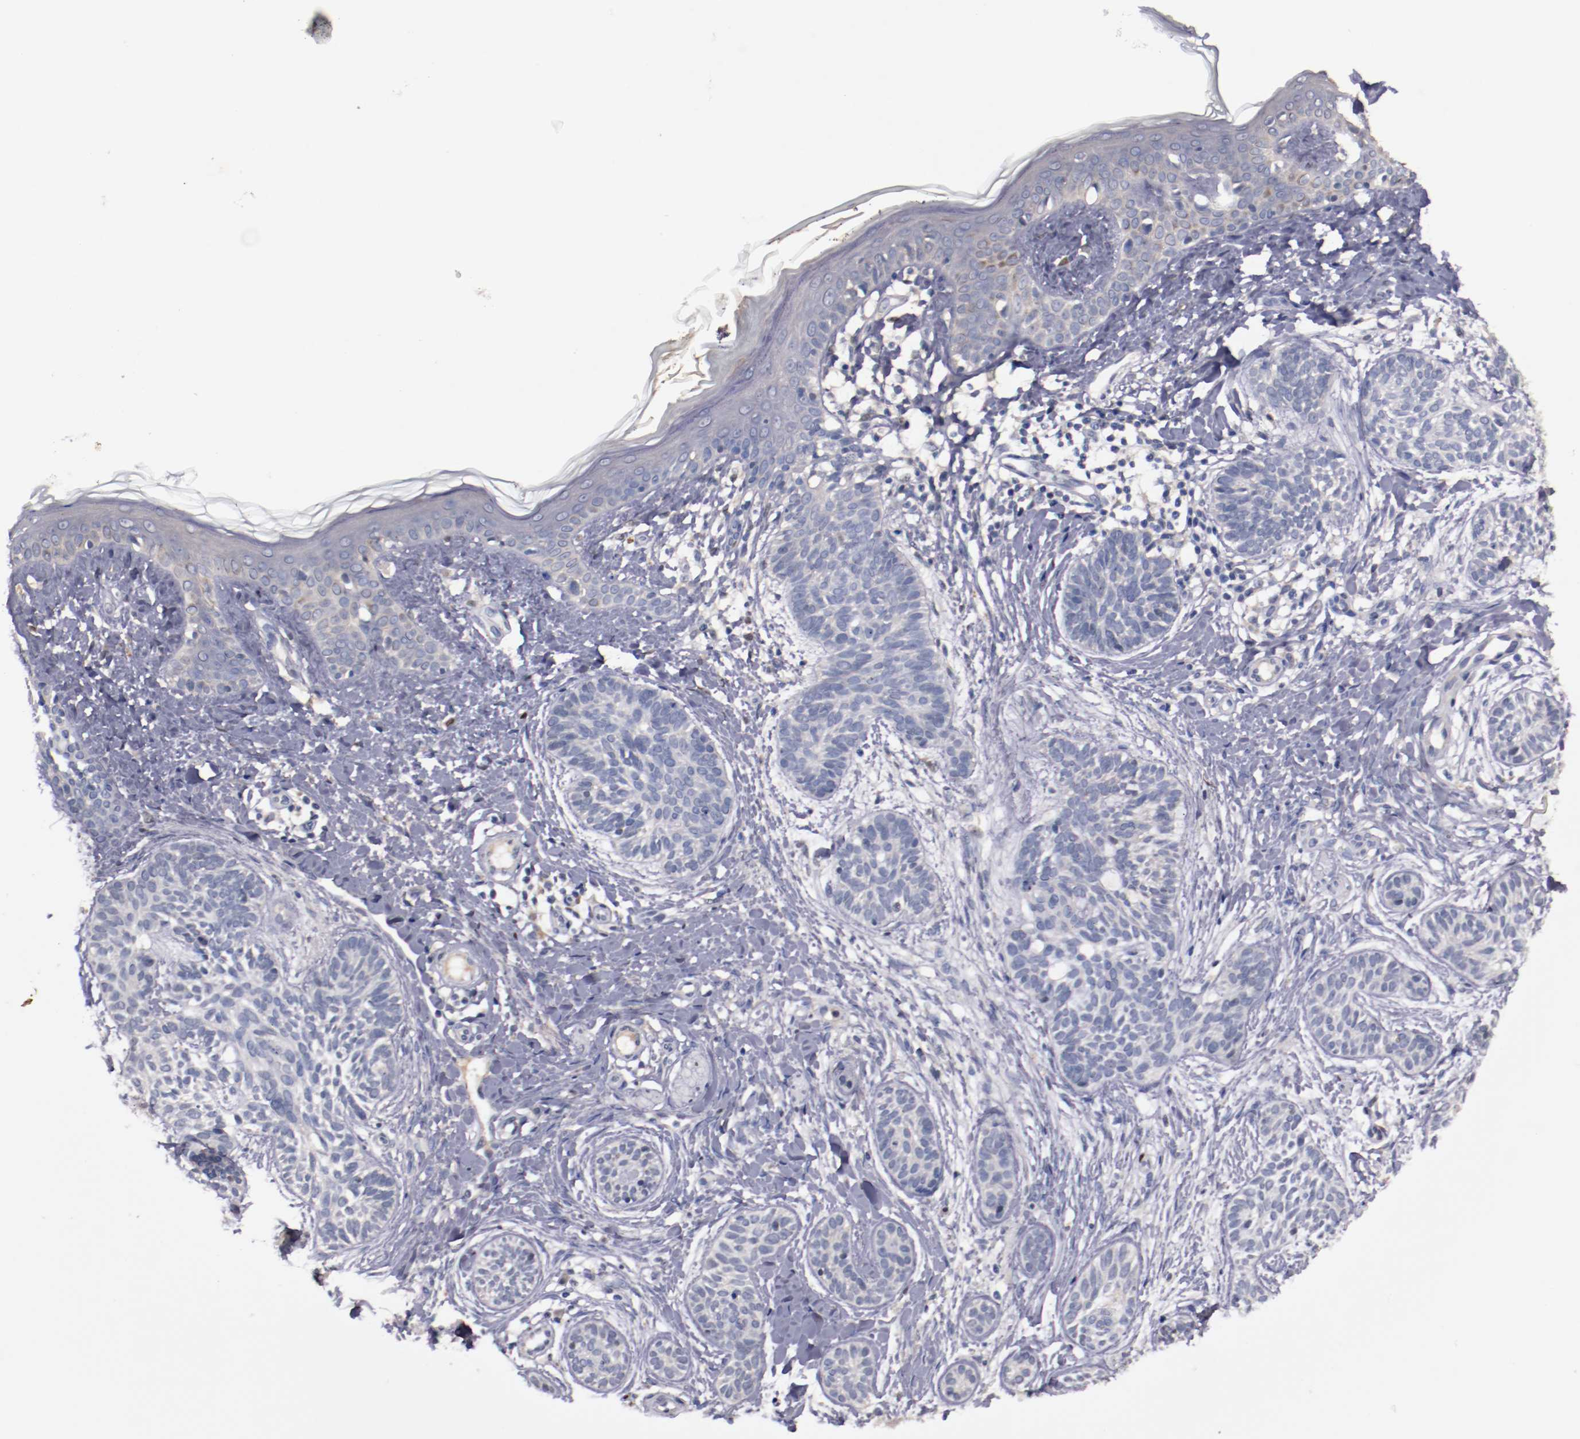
{"staining": {"intensity": "negative", "quantity": "none", "location": "none"}, "tissue": "skin cancer", "cell_type": "Tumor cells", "image_type": "cancer", "snomed": [{"axis": "morphology", "description": "Normal tissue, NOS"}, {"axis": "morphology", "description": "Basal cell carcinoma"}, {"axis": "topography", "description": "Skin"}], "caption": "This is an immunohistochemistry (IHC) image of human skin cancer (basal cell carcinoma). There is no expression in tumor cells.", "gene": "FAM81A", "patient": {"sex": "male", "age": 63}}